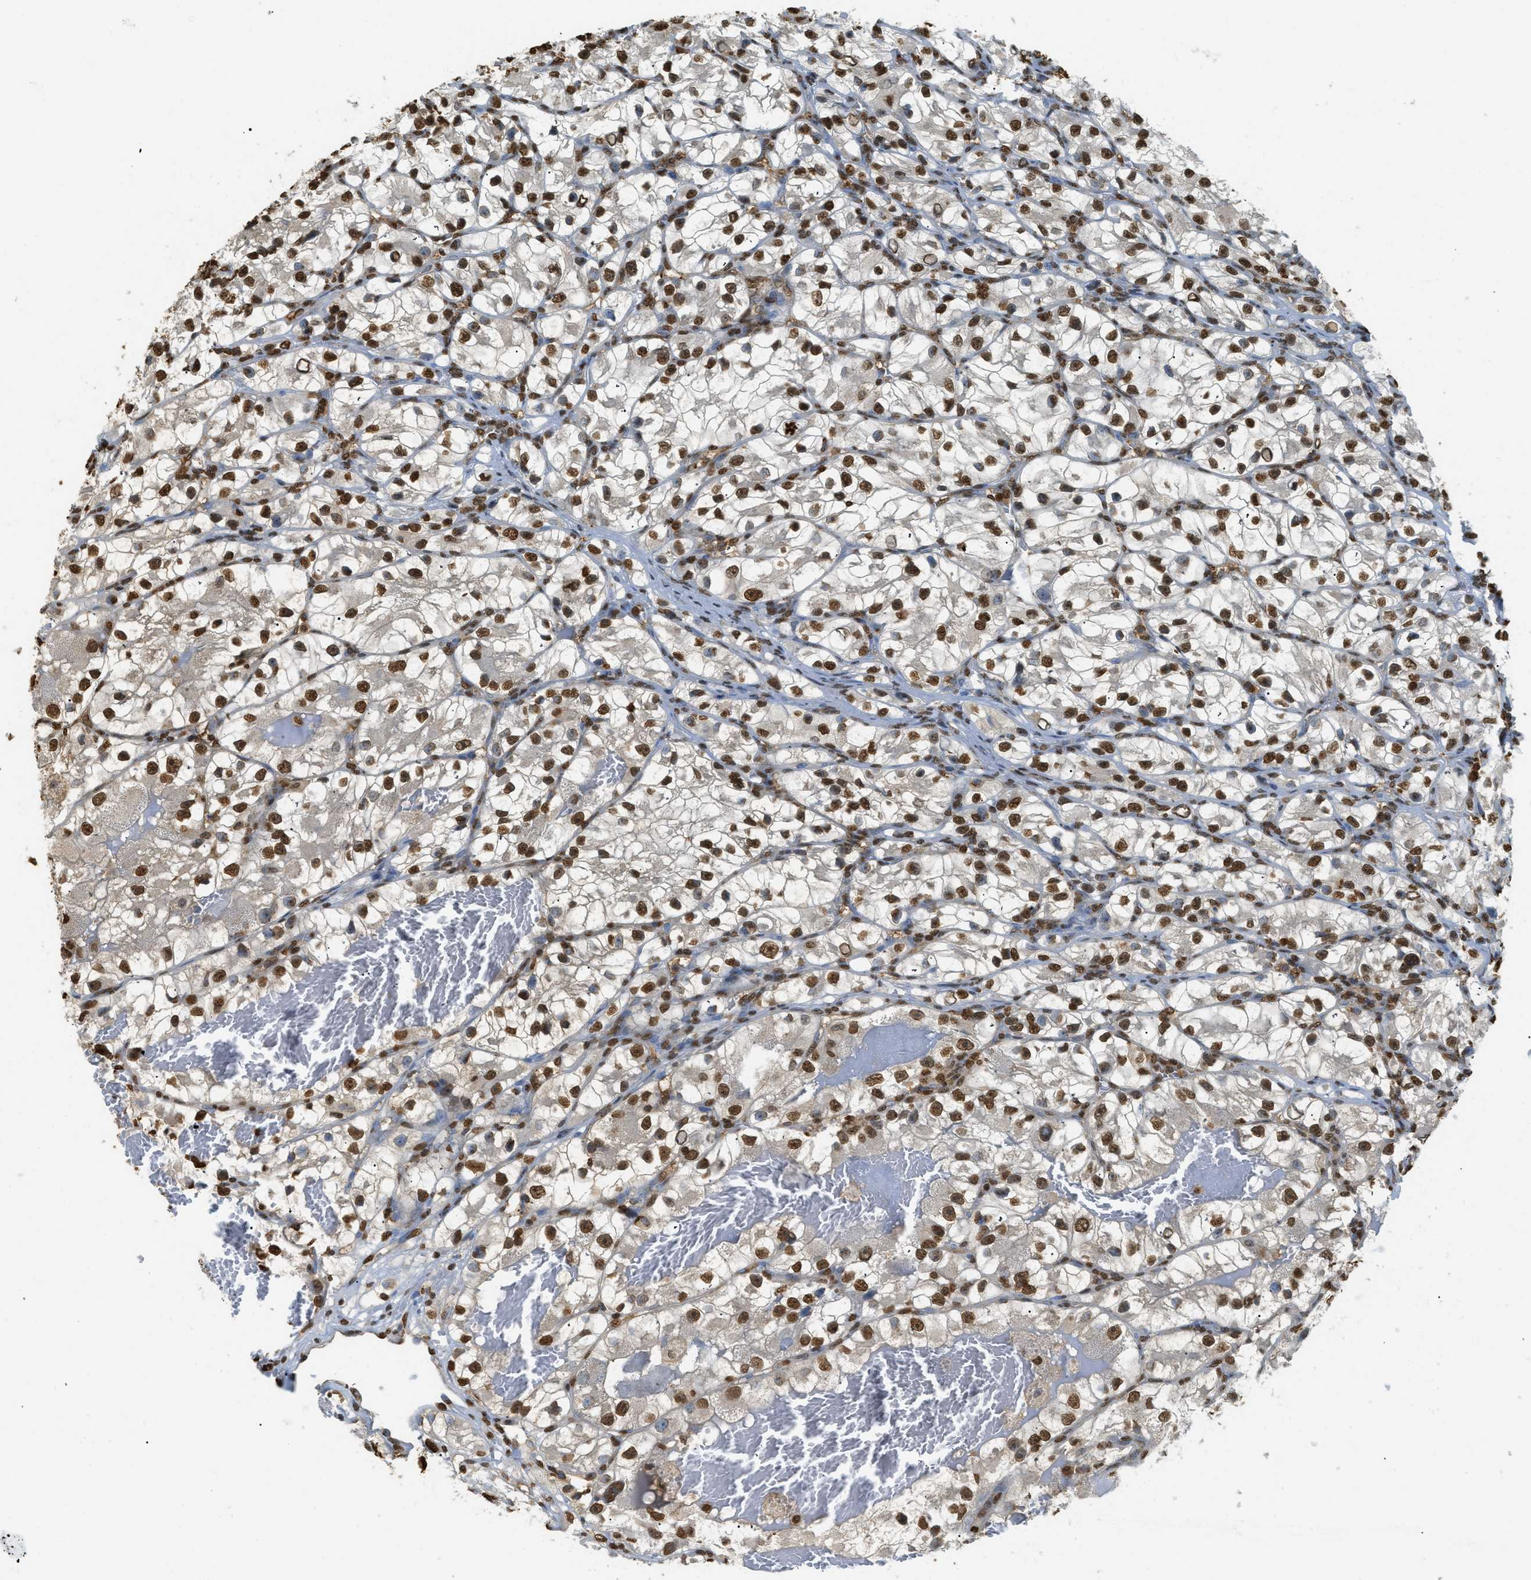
{"staining": {"intensity": "strong", "quantity": ">75%", "location": "nuclear"}, "tissue": "renal cancer", "cell_type": "Tumor cells", "image_type": "cancer", "snomed": [{"axis": "morphology", "description": "Adenocarcinoma, NOS"}, {"axis": "topography", "description": "Kidney"}], "caption": "Immunohistochemistry of renal cancer (adenocarcinoma) reveals high levels of strong nuclear positivity in approximately >75% of tumor cells.", "gene": "NR5A2", "patient": {"sex": "female", "age": 57}}